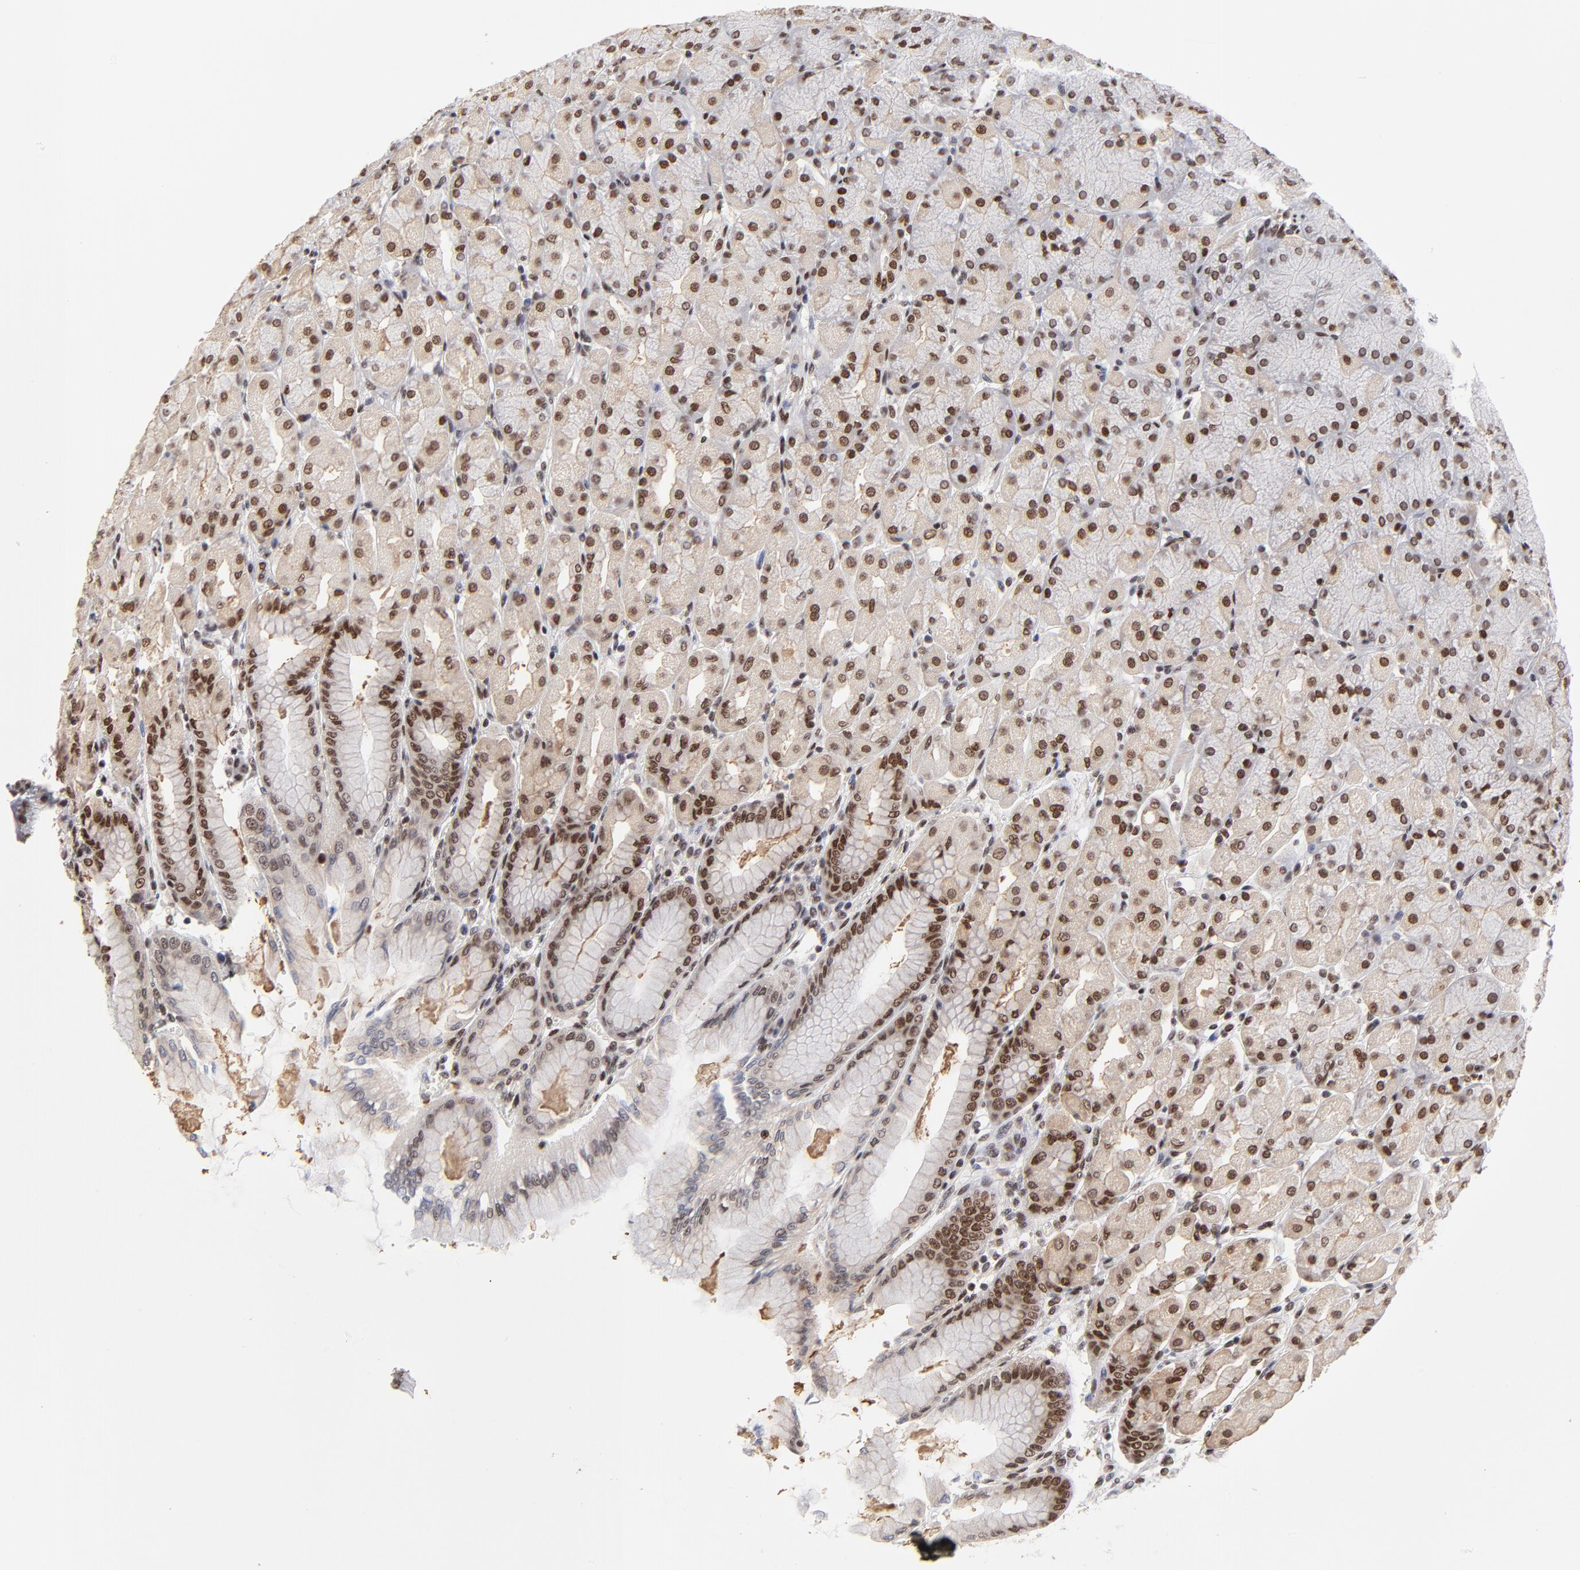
{"staining": {"intensity": "strong", "quantity": ">75%", "location": "cytoplasmic/membranous,nuclear"}, "tissue": "stomach", "cell_type": "Glandular cells", "image_type": "normal", "snomed": [{"axis": "morphology", "description": "Normal tissue, NOS"}, {"axis": "topography", "description": "Stomach, upper"}], "caption": "Stomach was stained to show a protein in brown. There is high levels of strong cytoplasmic/membranous,nuclear staining in about >75% of glandular cells. (DAB IHC with brightfield microscopy, high magnification).", "gene": "ZMYM3", "patient": {"sex": "female", "age": 56}}